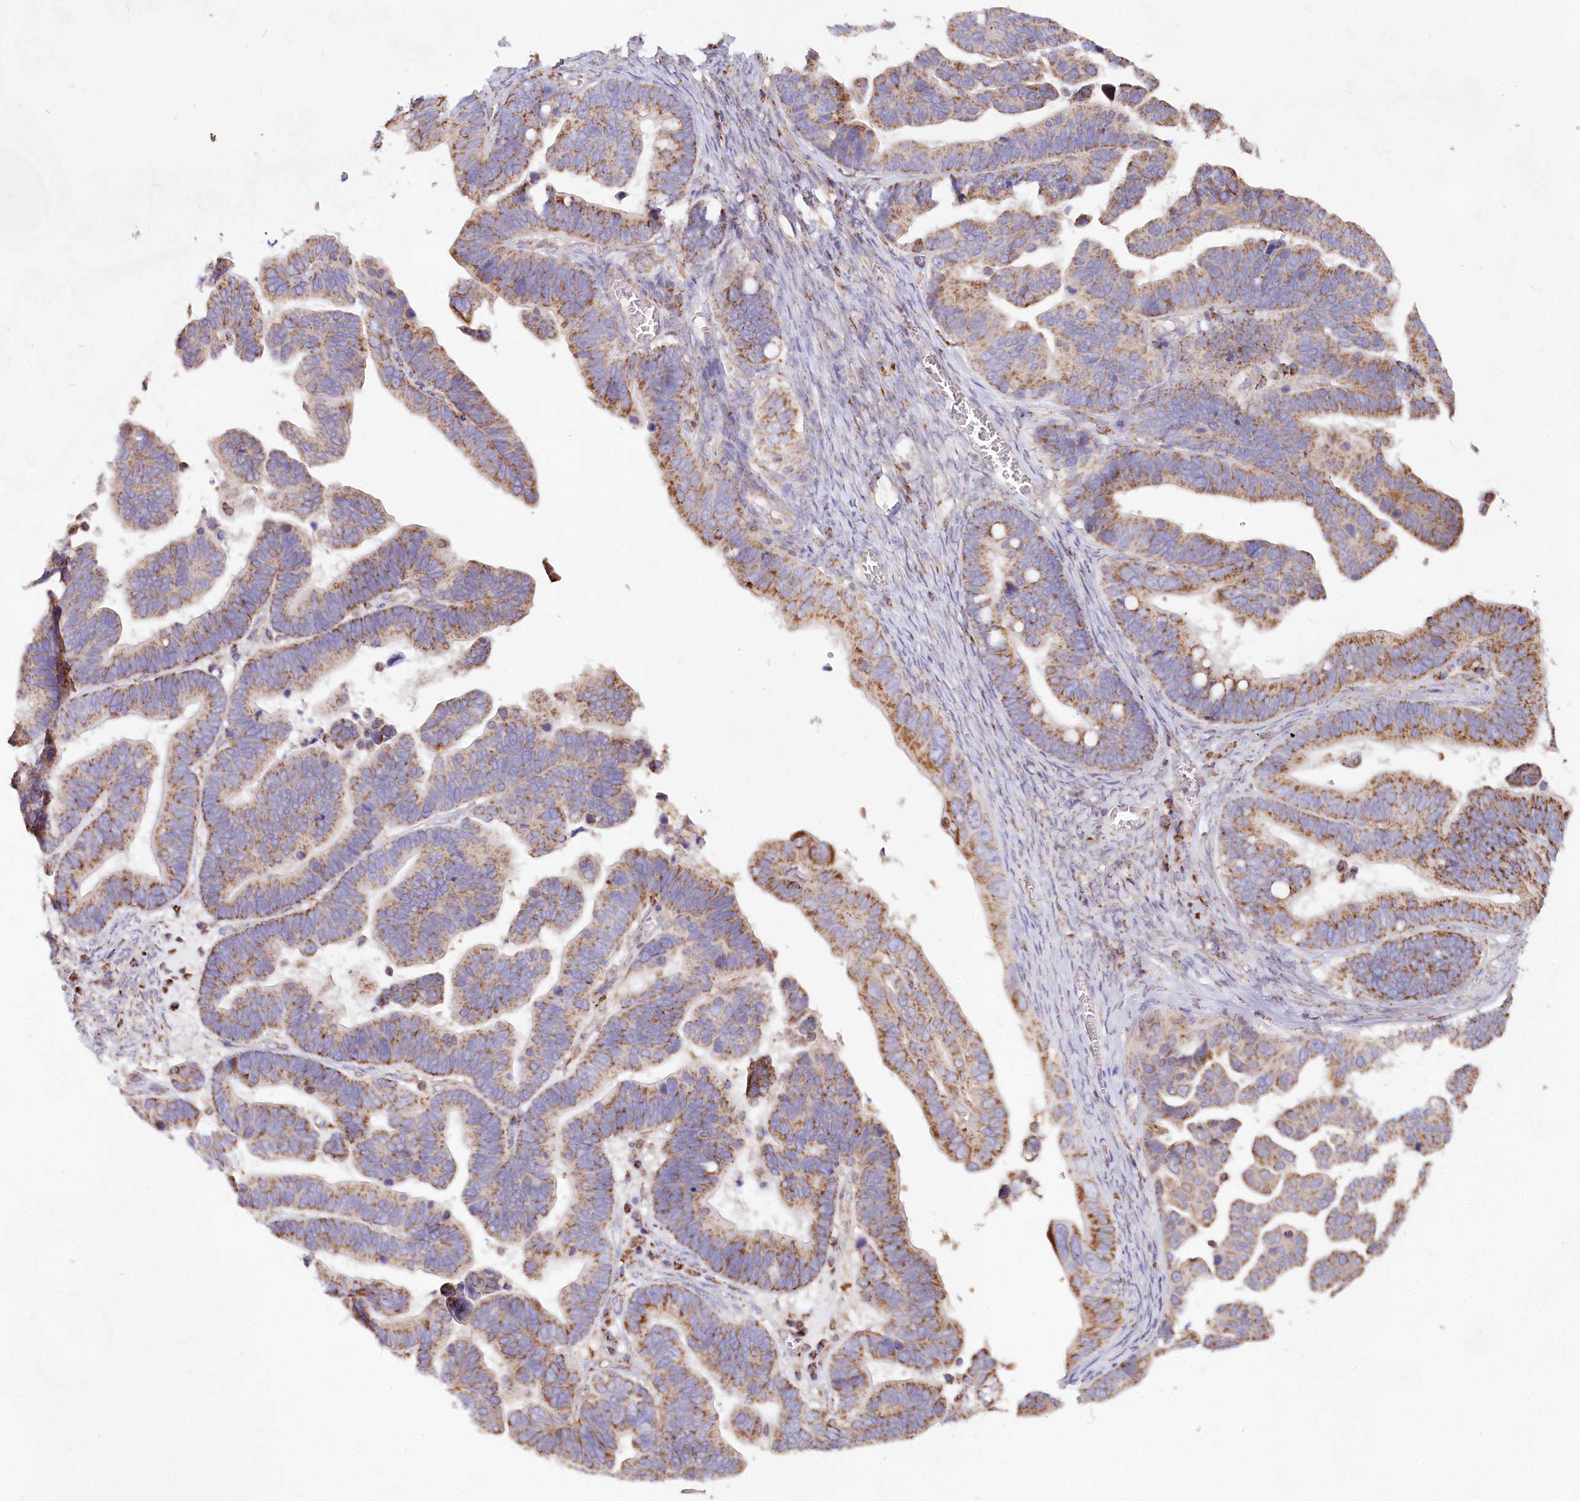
{"staining": {"intensity": "moderate", "quantity": ">75%", "location": "cytoplasmic/membranous"}, "tissue": "ovarian cancer", "cell_type": "Tumor cells", "image_type": "cancer", "snomed": [{"axis": "morphology", "description": "Cystadenocarcinoma, serous, NOS"}, {"axis": "topography", "description": "Ovary"}], "caption": "Human ovarian cancer stained with a protein marker reveals moderate staining in tumor cells.", "gene": "TASOR2", "patient": {"sex": "female", "age": 56}}